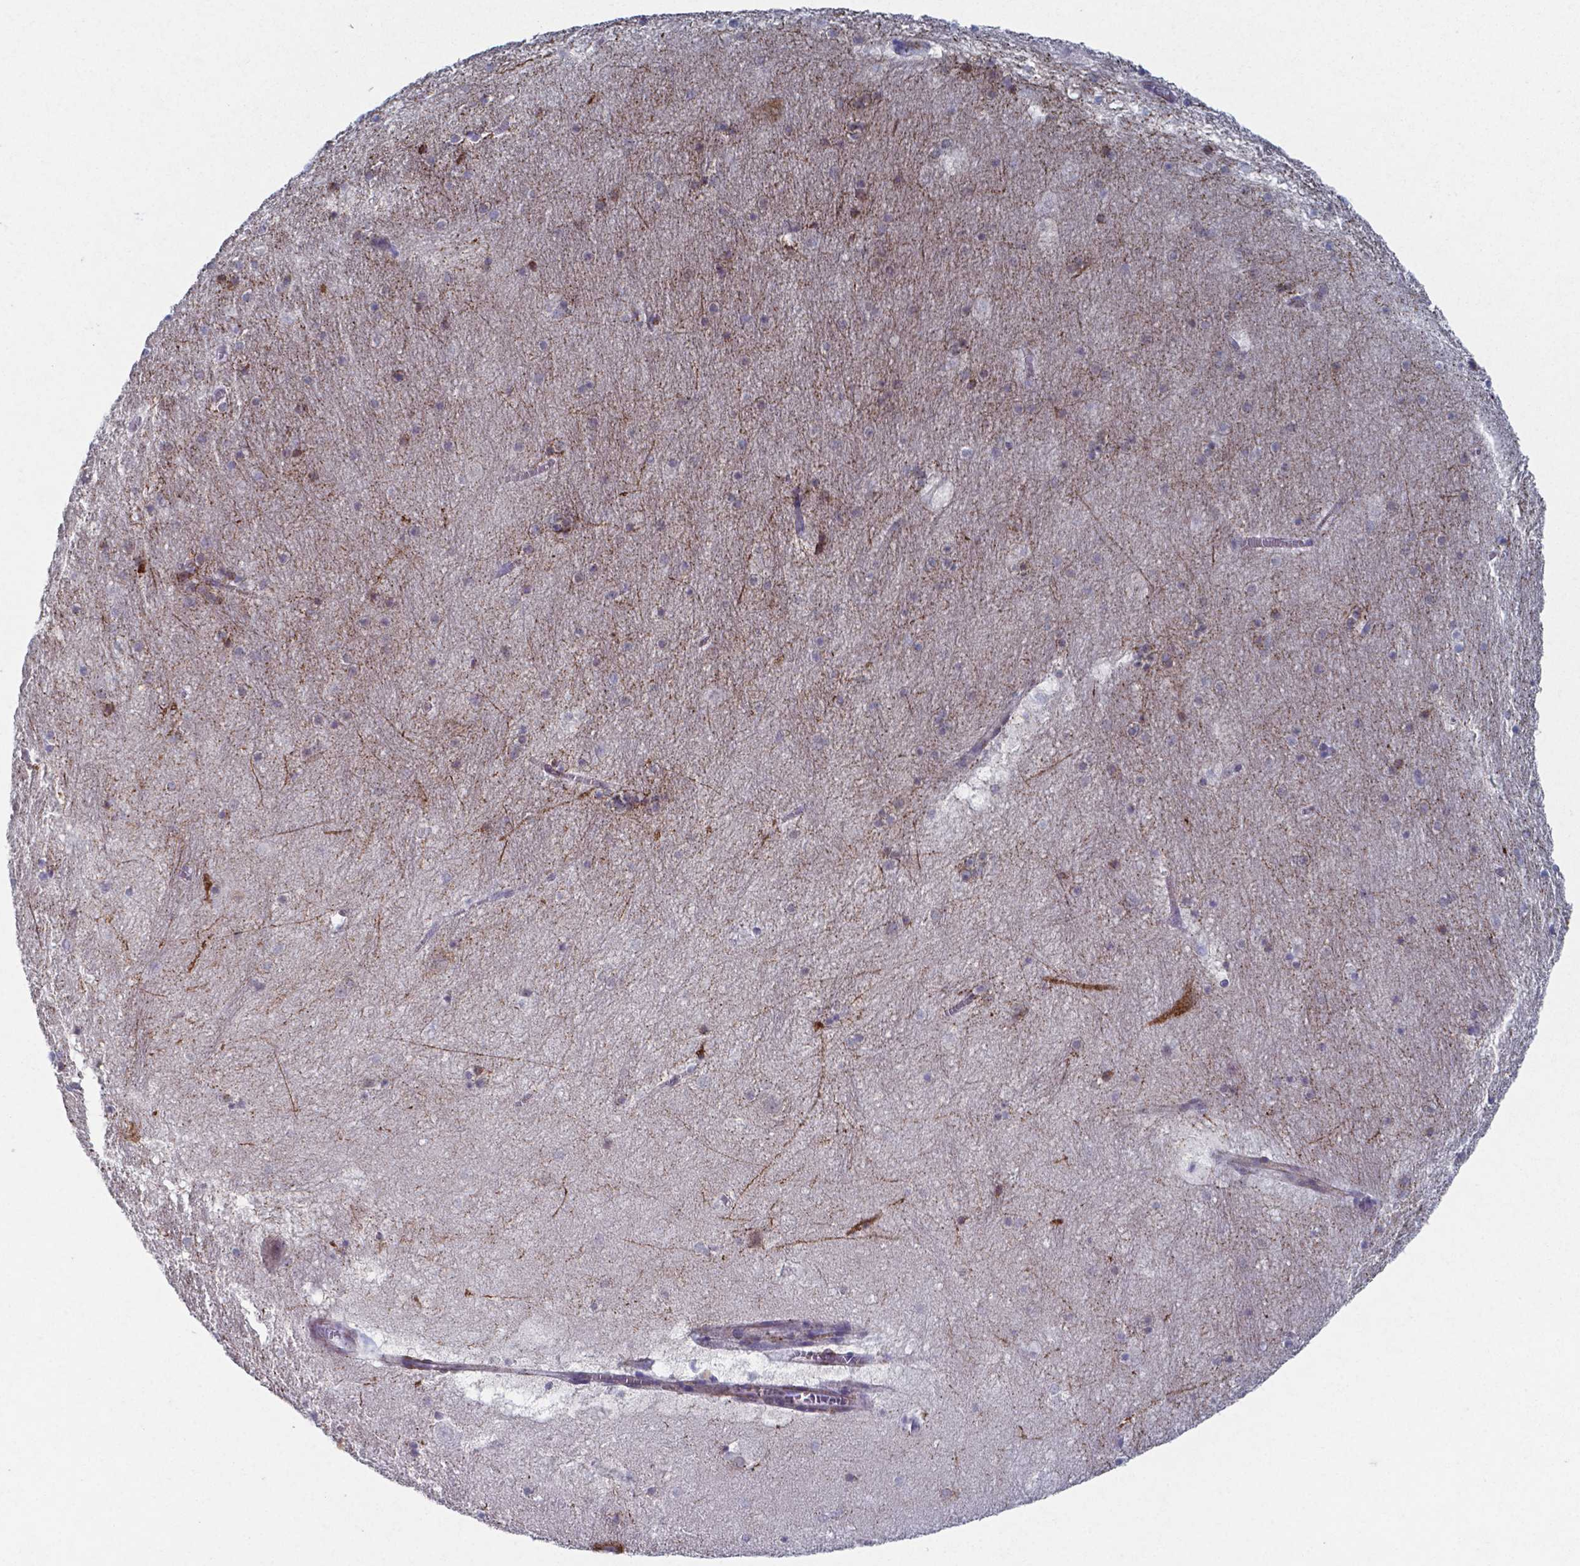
{"staining": {"intensity": "negative", "quantity": "none", "location": "none"}, "tissue": "hippocampus", "cell_type": "Glial cells", "image_type": "normal", "snomed": [{"axis": "morphology", "description": "Normal tissue, NOS"}, {"axis": "topography", "description": "Hippocampus"}], "caption": "Immunohistochemistry photomicrograph of unremarkable hippocampus: human hippocampus stained with DAB reveals no significant protein staining in glial cells. (DAB immunohistochemistry, high magnification).", "gene": "PLA2R1", "patient": {"sex": "male", "age": 45}}